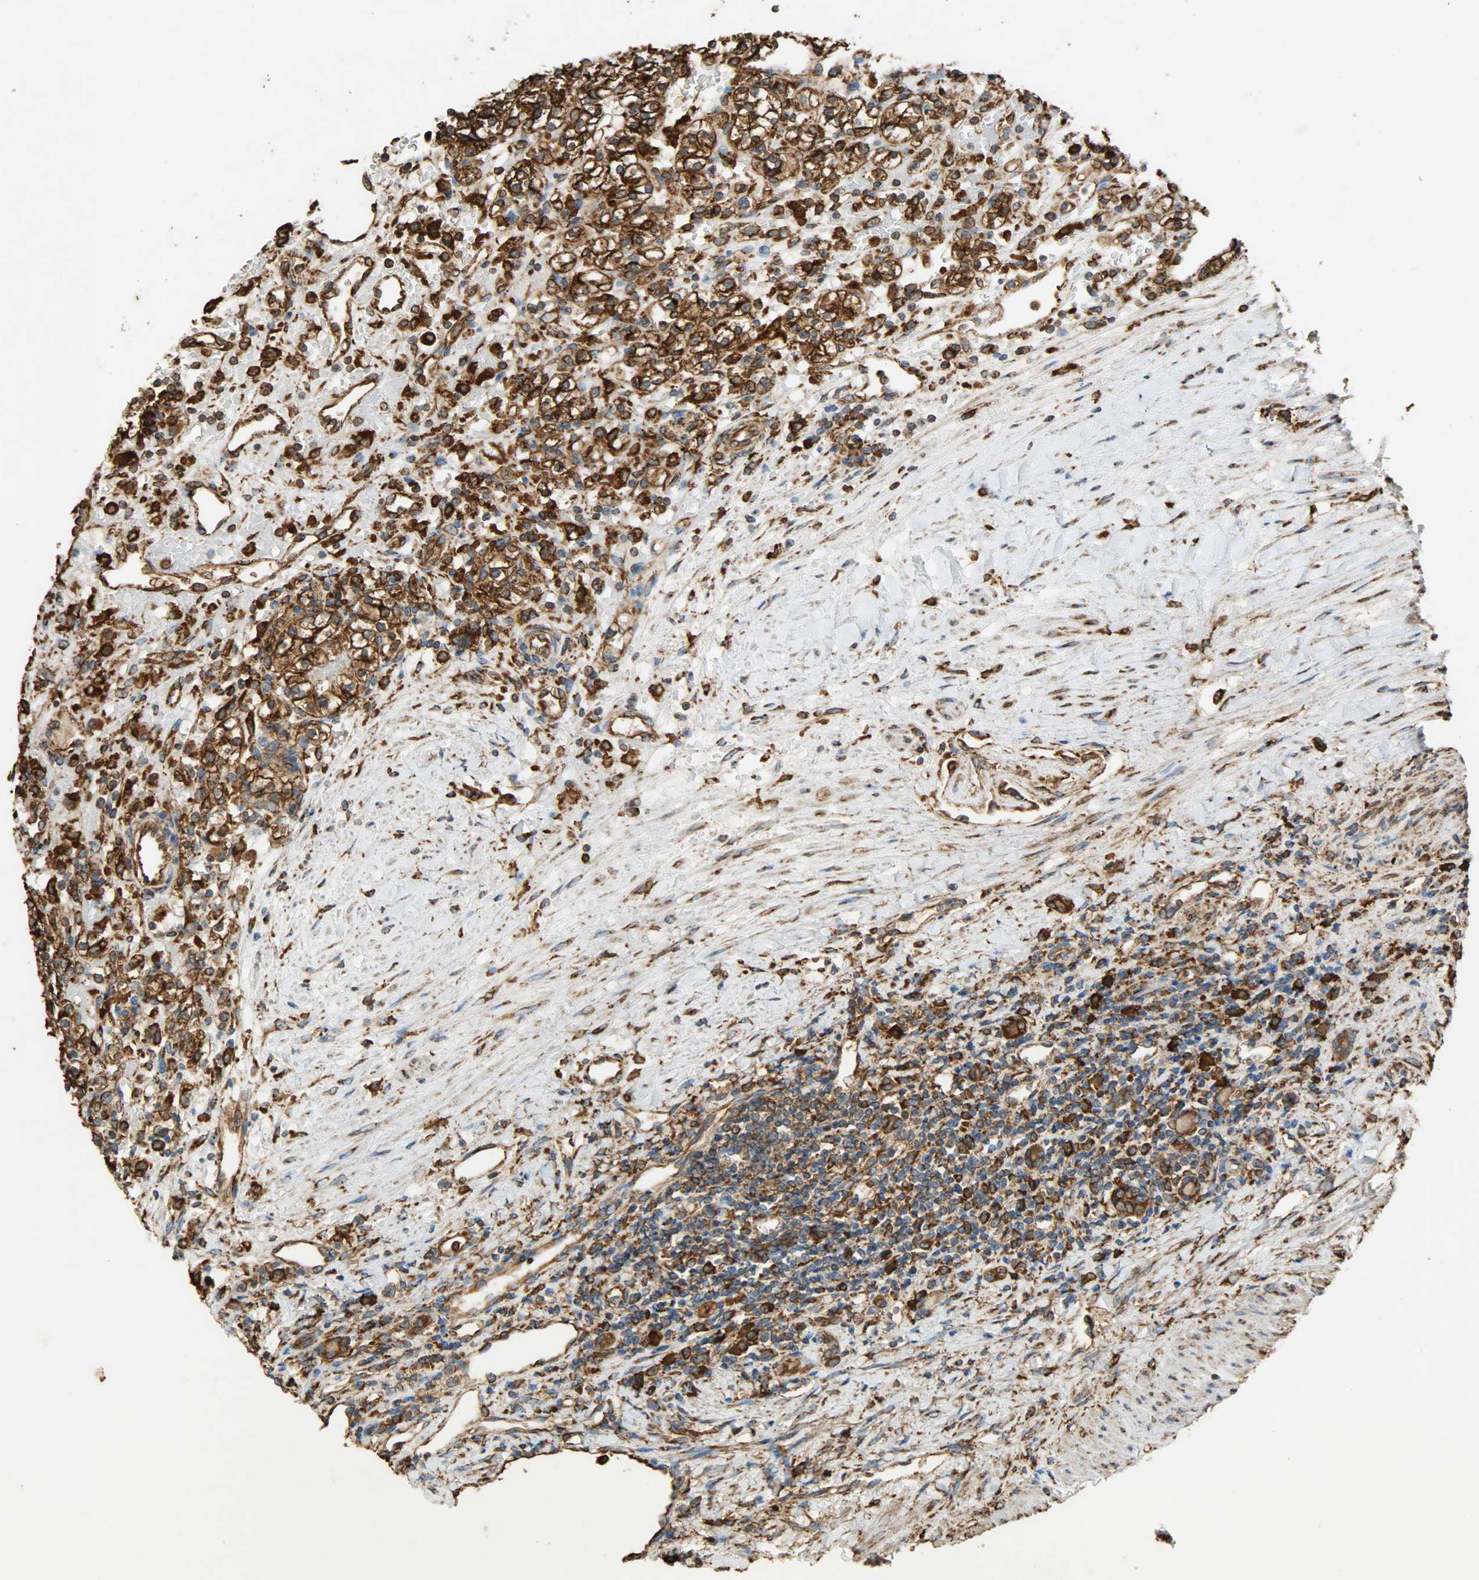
{"staining": {"intensity": "strong", "quantity": ">75%", "location": "cytoplasmic/membranous"}, "tissue": "renal cancer", "cell_type": "Tumor cells", "image_type": "cancer", "snomed": [{"axis": "morphology", "description": "Normal tissue, NOS"}, {"axis": "morphology", "description": "Adenocarcinoma, NOS"}, {"axis": "topography", "description": "Kidney"}], "caption": "Strong cytoplasmic/membranous expression is seen in approximately >75% of tumor cells in renal cancer (adenocarcinoma).", "gene": "HSP90B1", "patient": {"sex": "female", "age": 55}}